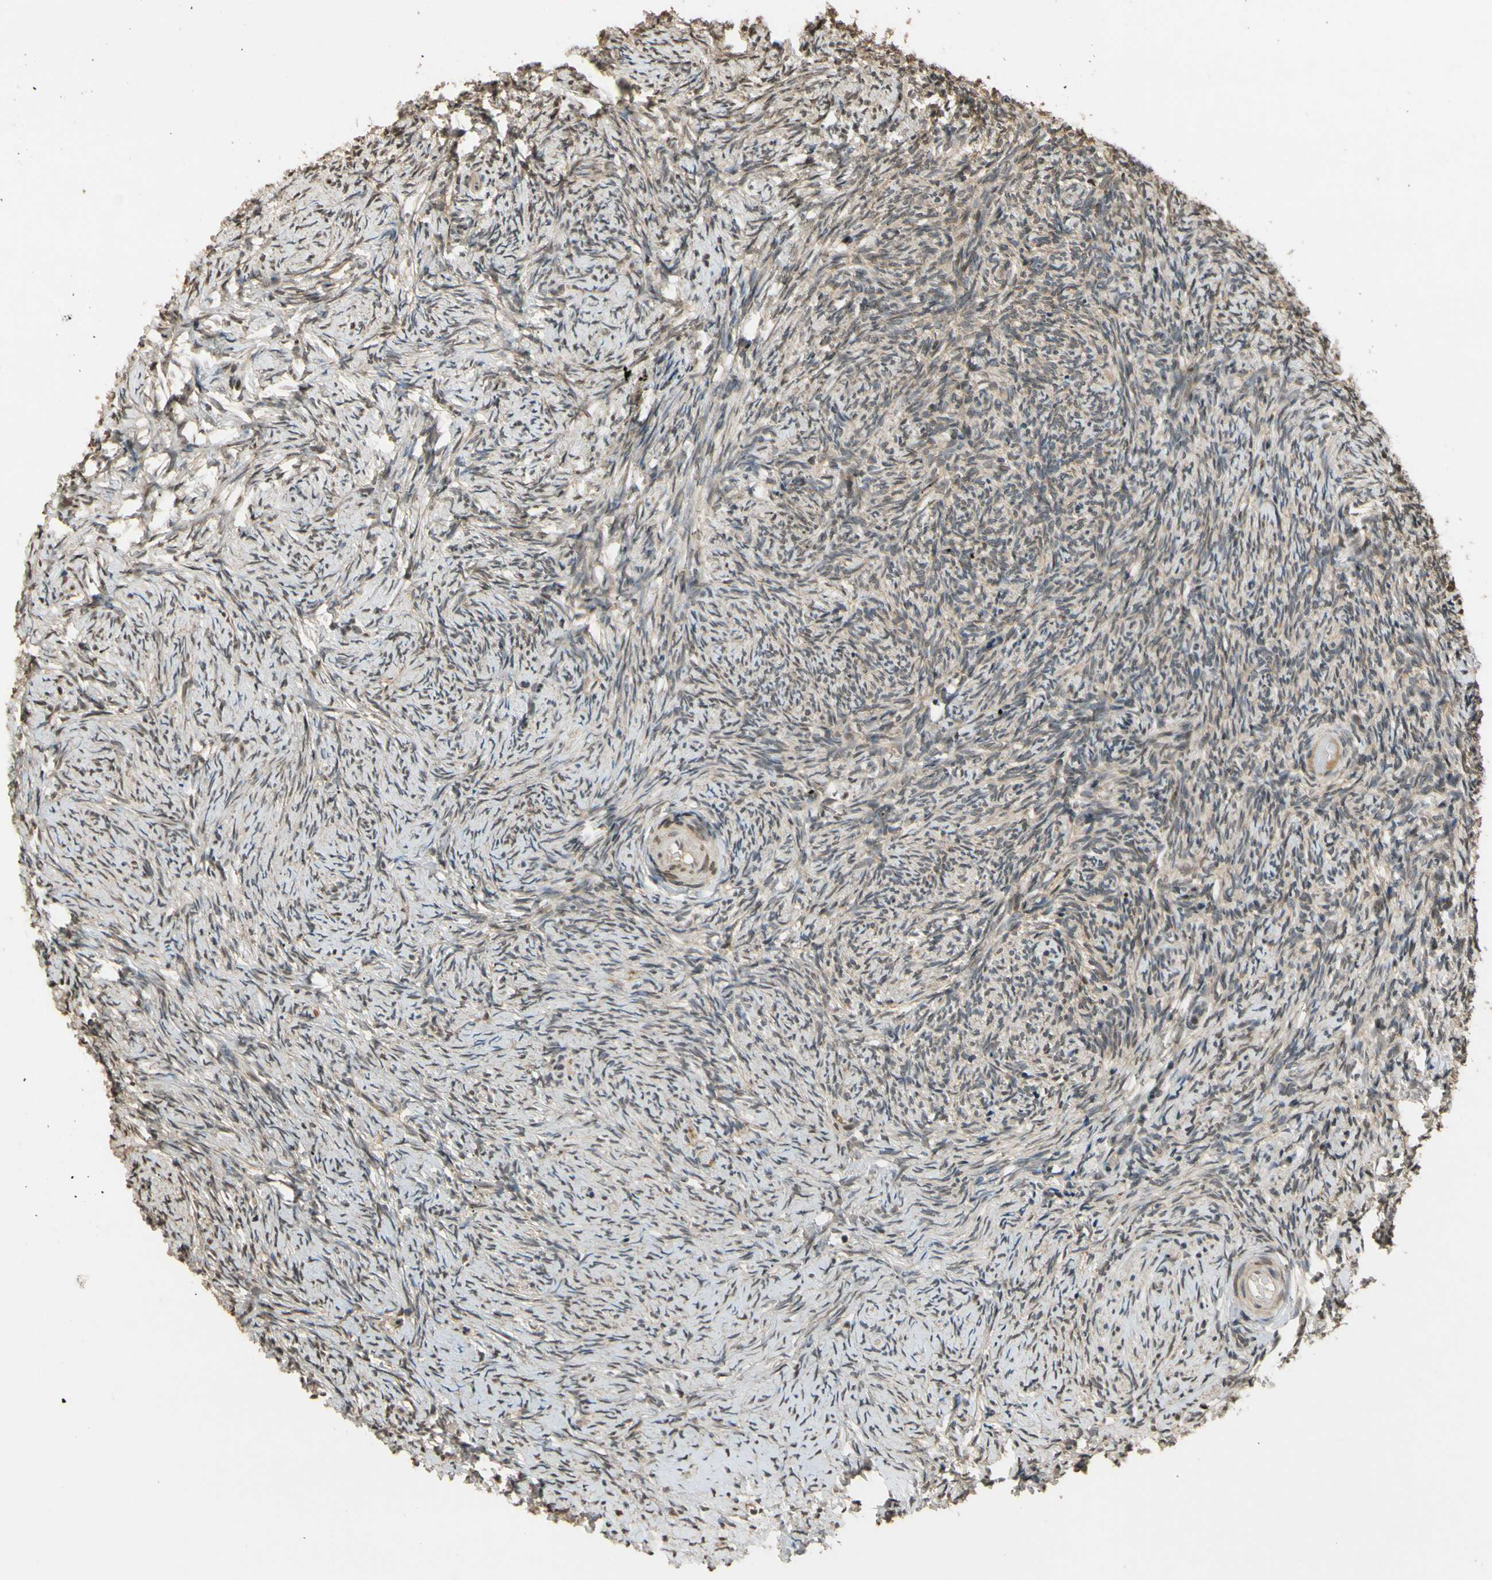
{"staining": {"intensity": "moderate", "quantity": "25%-75%", "location": "cytoplasmic/membranous,nuclear"}, "tissue": "ovary", "cell_type": "Ovarian stroma cells", "image_type": "normal", "snomed": [{"axis": "morphology", "description": "Normal tissue, NOS"}, {"axis": "topography", "description": "Ovary"}], "caption": "This is an image of immunohistochemistry (IHC) staining of benign ovary, which shows moderate expression in the cytoplasmic/membranous,nuclear of ovarian stroma cells.", "gene": "TMEM230", "patient": {"sex": "female", "age": 60}}